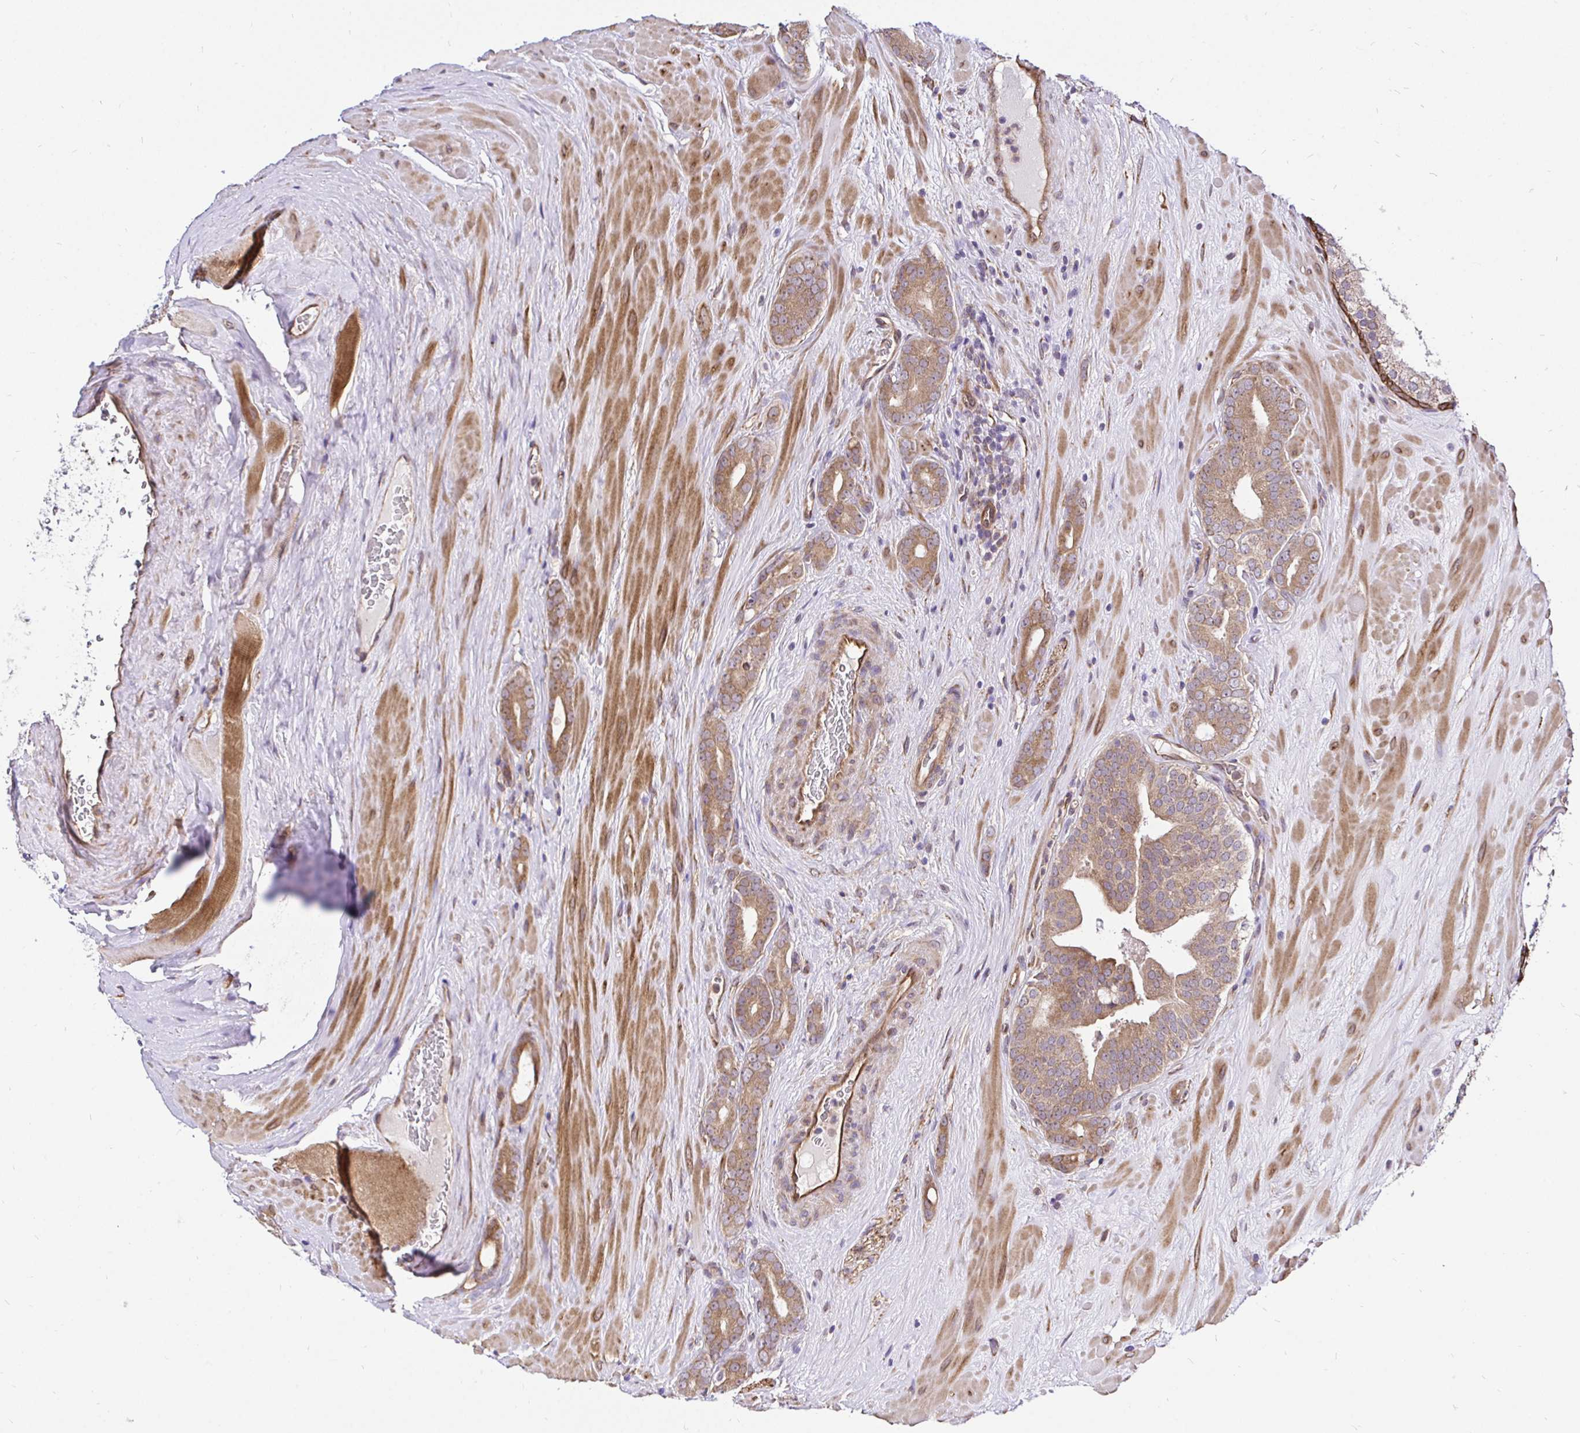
{"staining": {"intensity": "moderate", "quantity": "25%-75%", "location": "cytoplasmic/membranous"}, "tissue": "prostate cancer", "cell_type": "Tumor cells", "image_type": "cancer", "snomed": [{"axis": "morphology", "description": "Adenocarcinoma, High grade"}, {"axis": "topography", "description": "Prostate"}], "caption": "There is medium levels of moderate cytoplasmic/membranous positivity in tumor cells of high-grade adenocarcinoma (prostate), as demonstrated by immunohistochemical staining (brown color).", "gene": "CCDC122", "patient": {"sex": "male", "age": 66}}